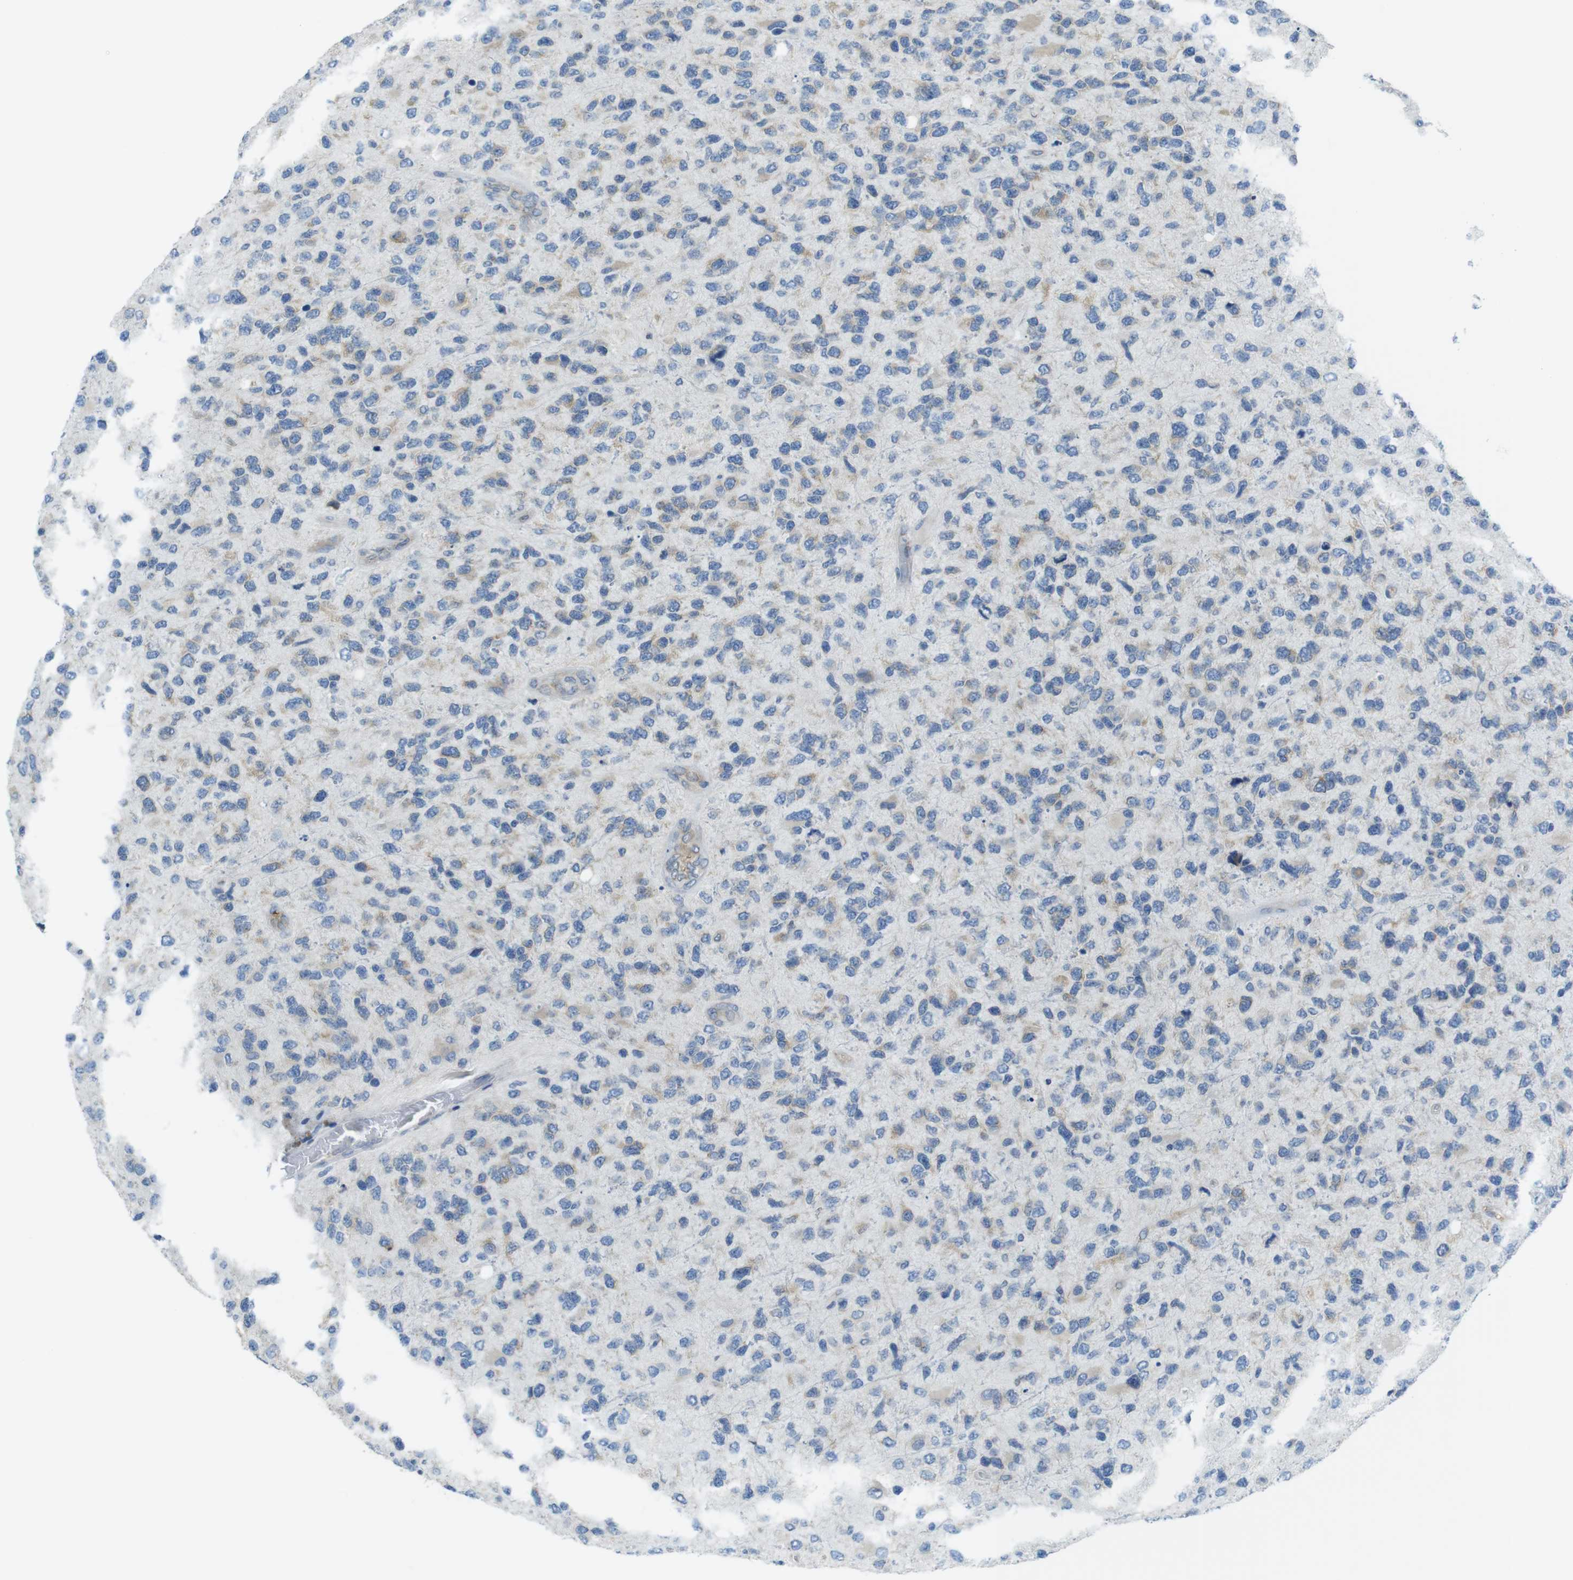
{"staining": {"intensity": "weak", "quantity": "25%-75%", "location": "cytoplasmic/membranous"}, "tissue": "glioma", "cell_type": "Tumor cells", "image_type": "cancer", "snomed": [{"axis": "morphology", "description": "Glioma, malignant, High grade"}, {"axis": "topography", "description": "Brain"}], "caption": "High-power microscopy captured an immunohistochemistry photomicrograph of malignant glioma (high-grade), revealing weak cytoplasmic/membranous positivity in about 25%-75% of tumor cells. Ihc stains the protein of interest in brown and the nuclei are stained blue.", "gene": "CLPTM1L", "patient": {"sex": "female", "age": 58}}